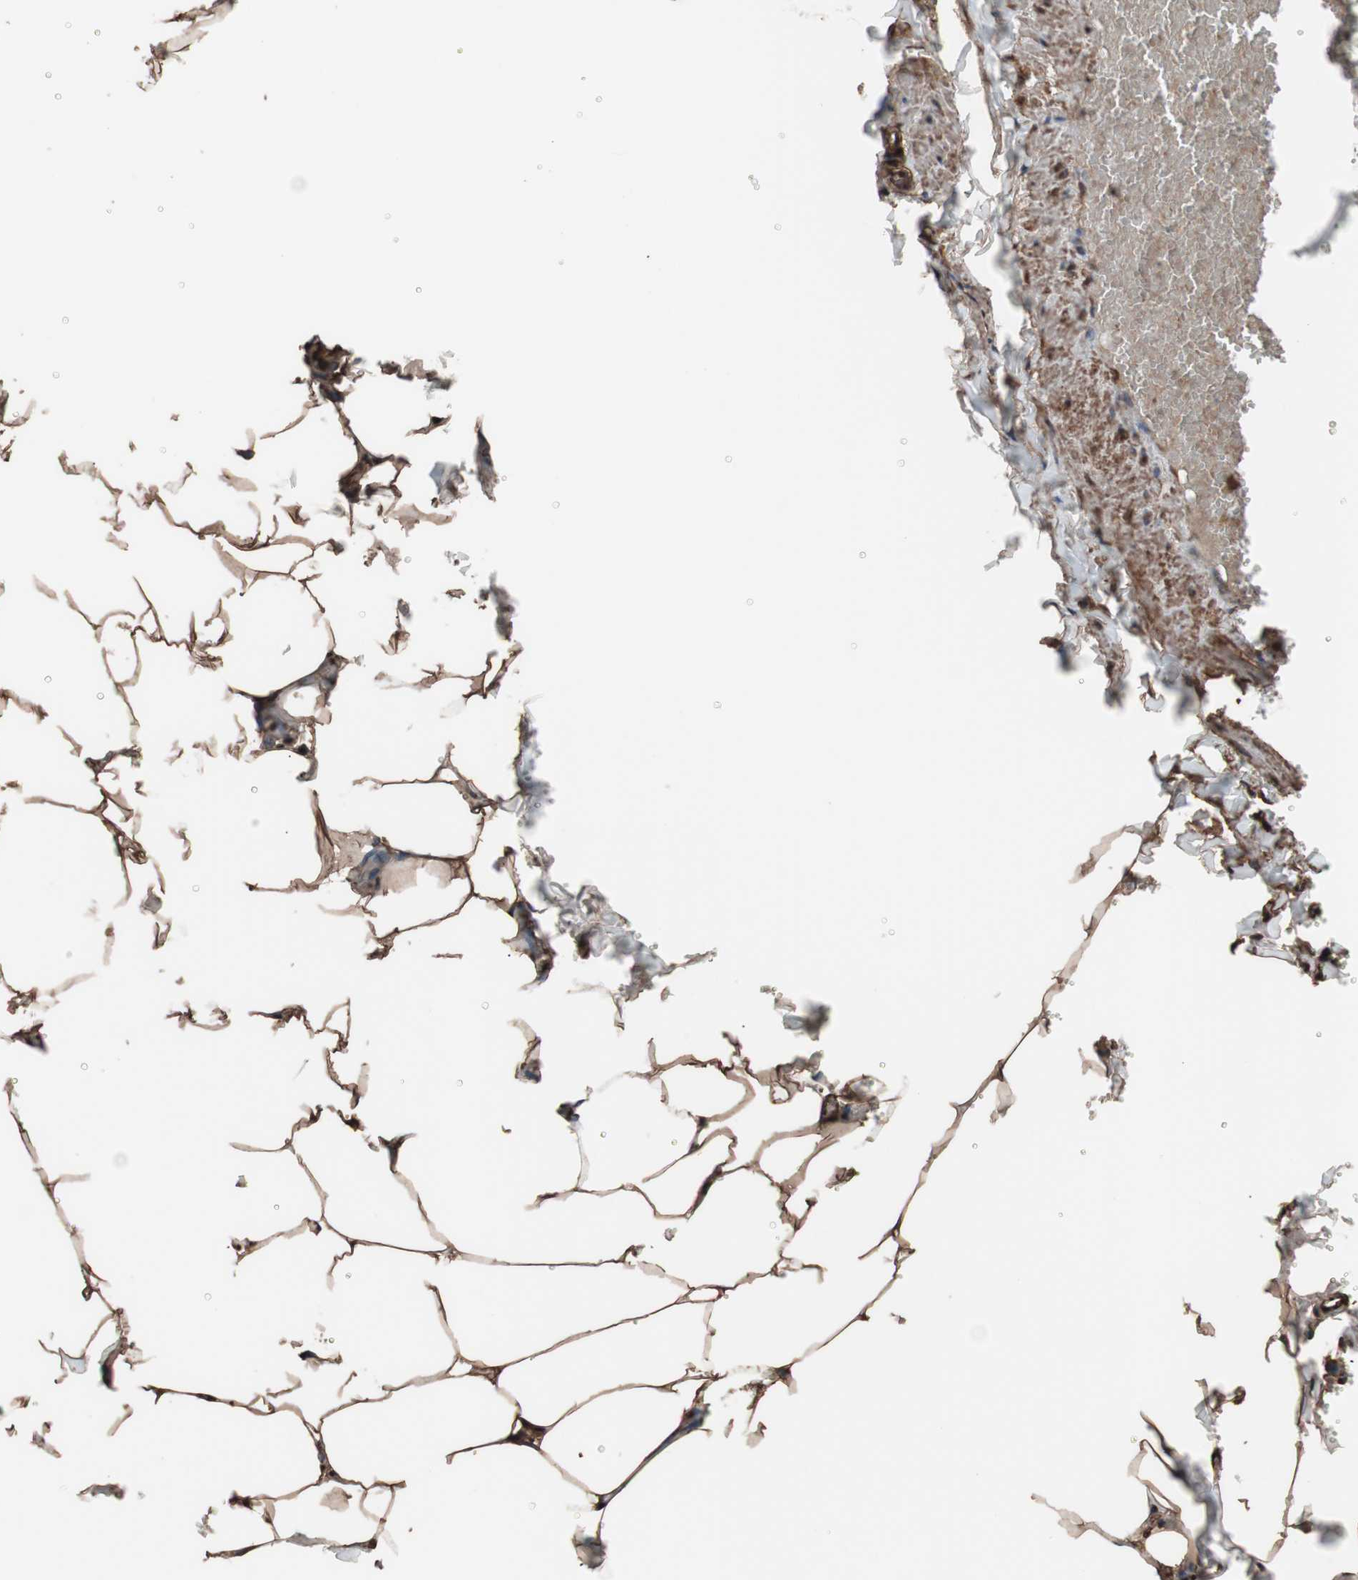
{"staining": {"intensity": "strong", "quantity": ">75%", "location": "cytoplasmic/membranous"}, "tissue": "adipose tissue", "cell_type": "Adipocytes", "image_type": "normal", "snomed": [{"axis": "morphology", "description": "Normal tissue, NOS"}, {"axis": "topography", "description": "Vascular tissue"}], "caption": "Adipose tissue was stained to show a protein in brown. There is high levels of strong cytoplasmic/membranous expression in approximately >75% of adipocytes.", "gene": "CALM2", "patient": {"sex": "male", "age": 41}}